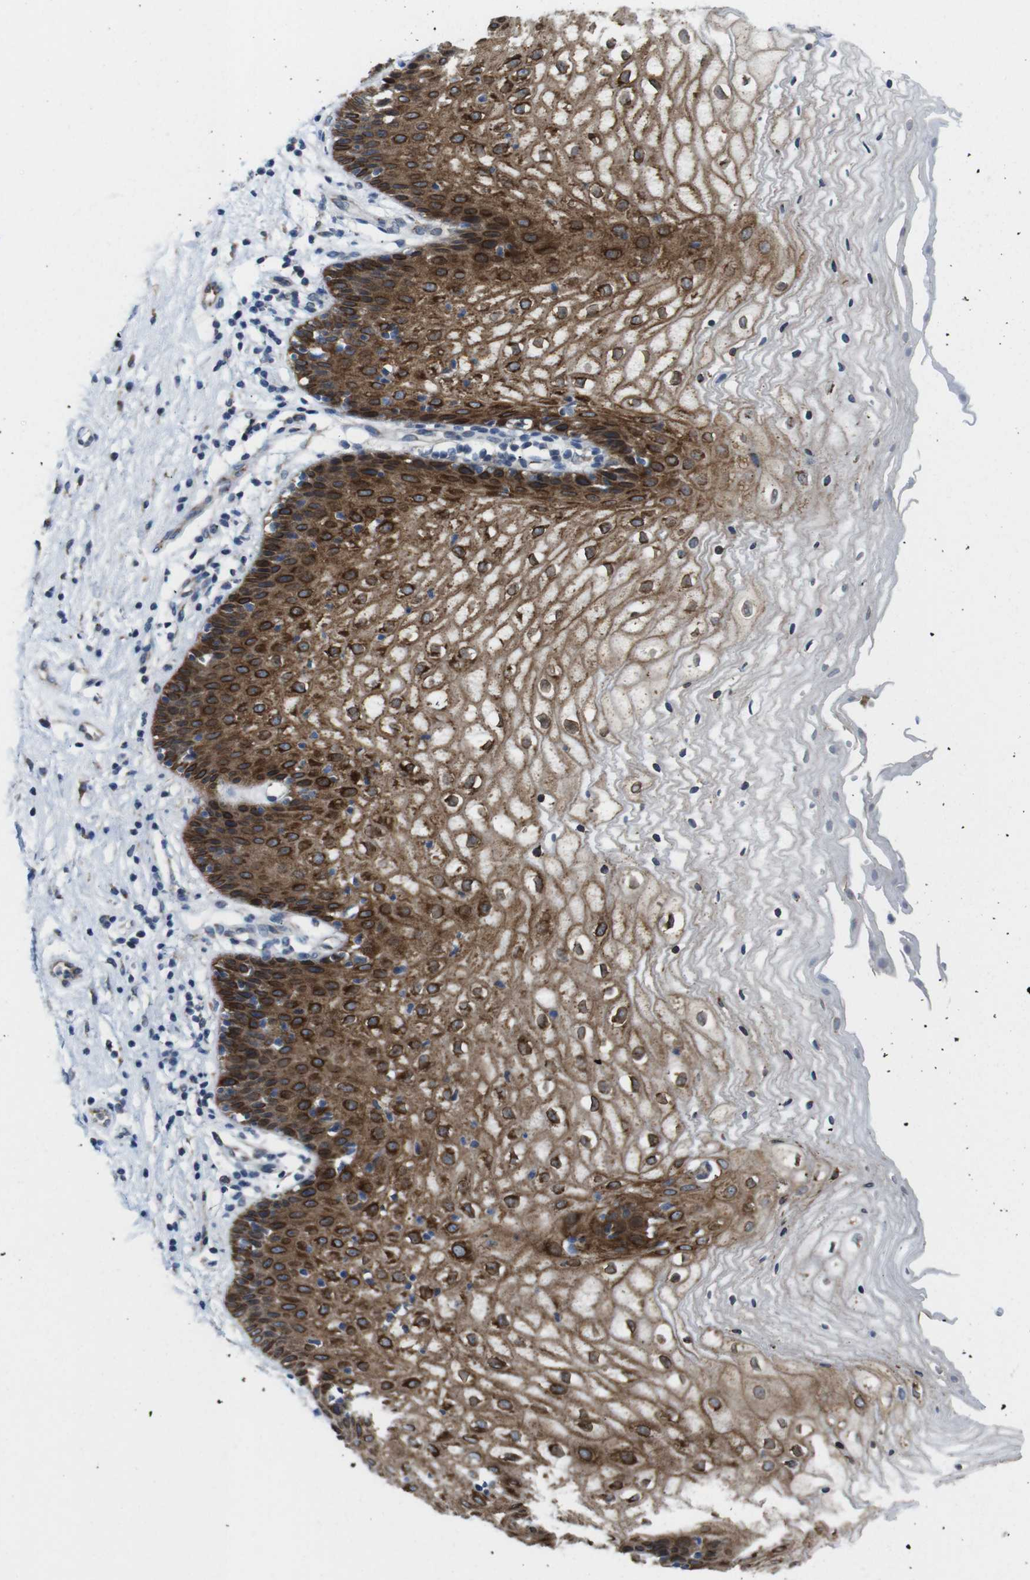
{"staining": {"intensity": "moderate", "quantity": "25%-75%", "location": "cytoplasmic/membranous,nuclear"}, "tissue": "vagina", "cell_type": "Squamous epithelial cells", "image_type": "normal", "snomed": [{"axis": "morphology", "description": "Normal tissue, NOS"}, {"axis": "topography", "description": "Vagina"}], "caption": "Normal vagina shows moderate cytoplasmic/membranous,nuclear positivity in approximately 25%-75% of squamous epithelial cells.", "gene": "EFCAB14", "patient": {"sex": "female", "age": 34}}